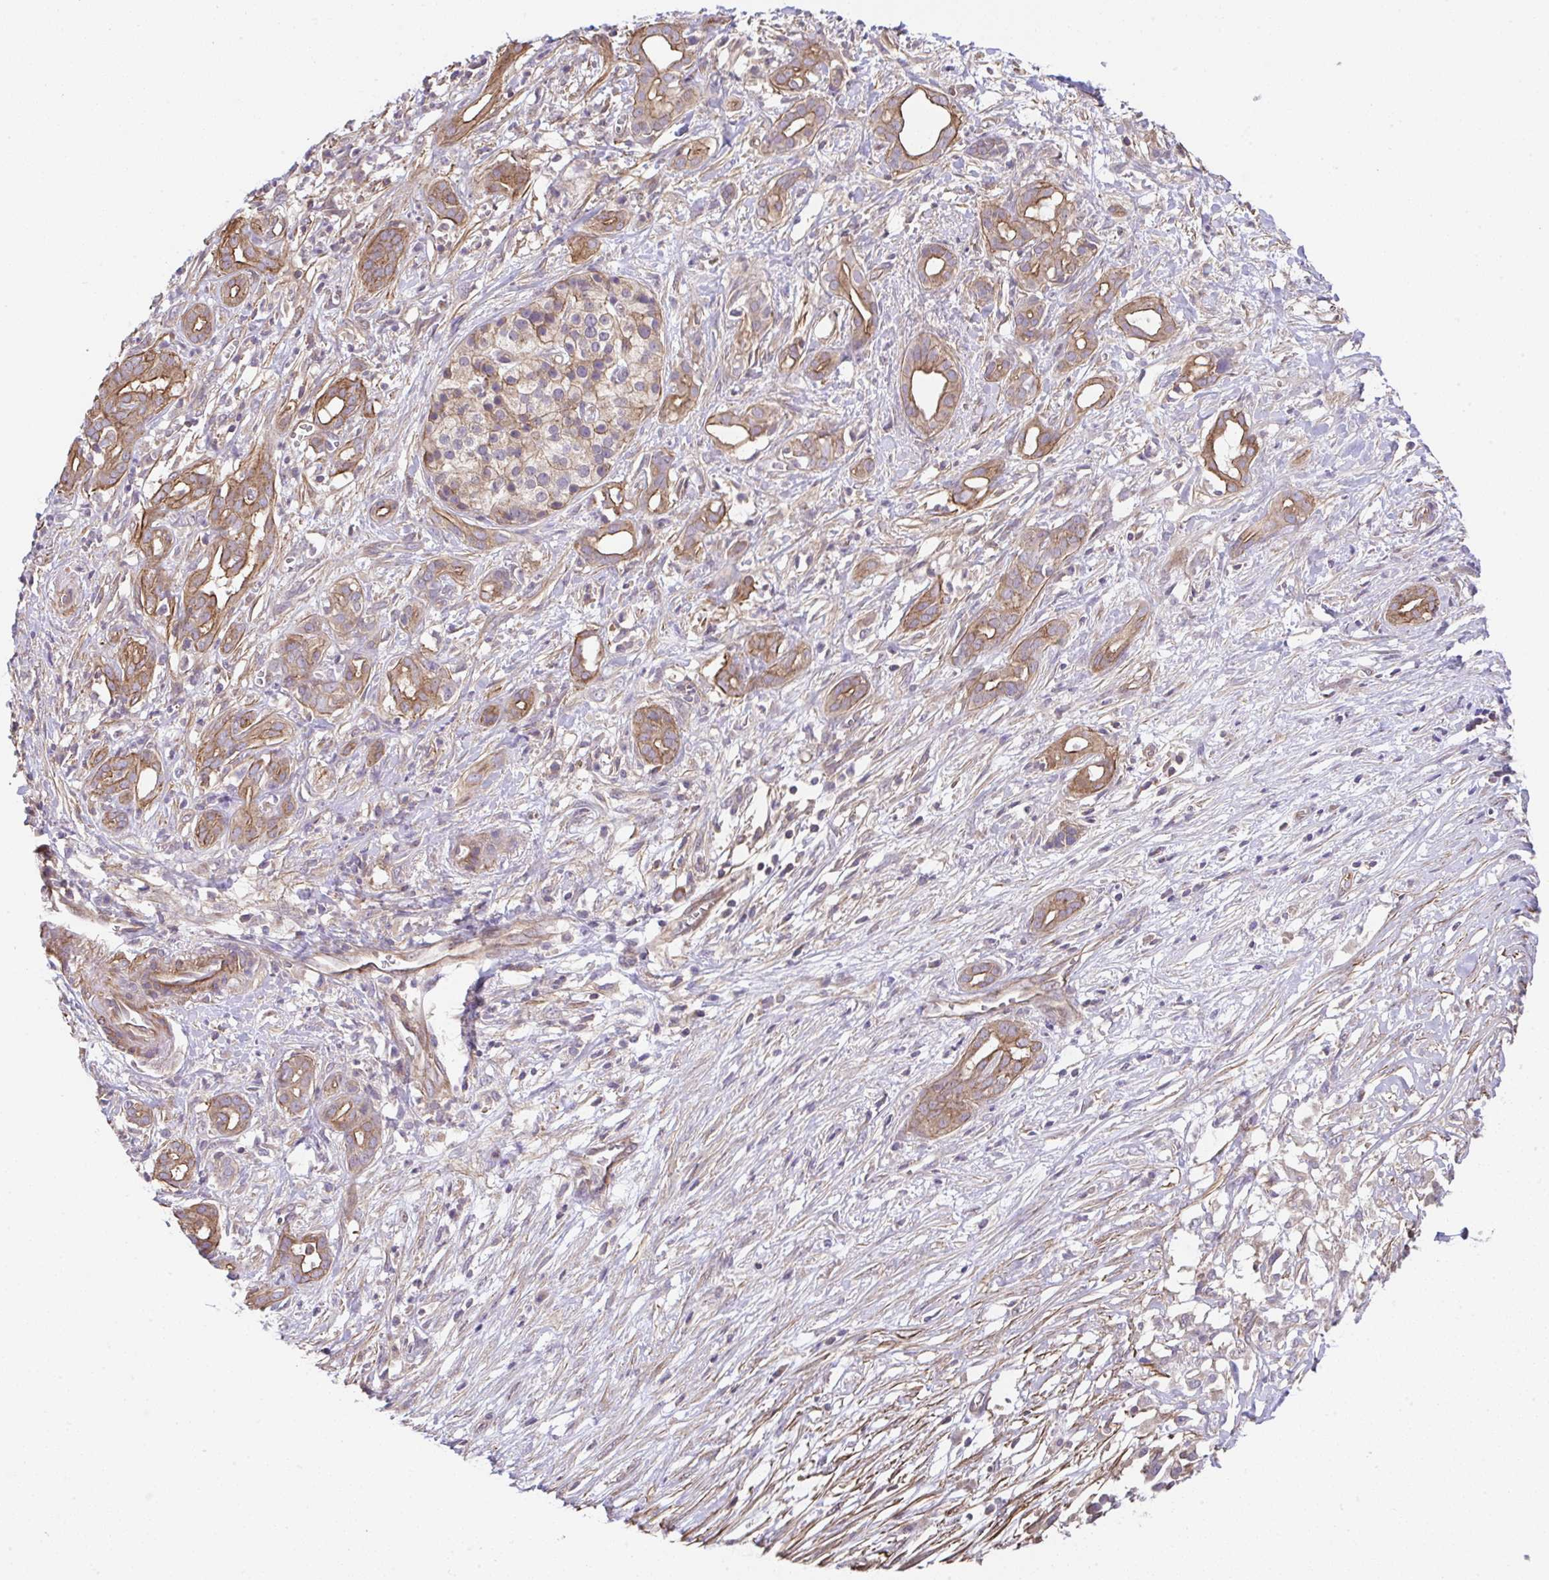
{"staining": {"intensity": "moderate", "quantity": ">75%", "location": "cytoplasmic/membranous"}, "tissue": "pancreatic cancer", "cell_type": "Tumor cells", "image_type": "cancer", "snomed": [{"axis": "morphology", "description": "Adenocarcinoma, NOS"}, {"axis": "topography", "description": "Pancreas"}], "caption": "Tumor cells exhibit medium levels of moderate cytoplasmic/membranous staining in approximately >75% of cells in pancreatic adenocarcinoma. The staining is performed using DAB (3,3'-diaminobenzidine) brown chromogen to label protein expression. The nuclei are counter-stained blue using hematoxylin.", "gene": "ZNF696", "patient": {"sex": "male", "age": 61}}